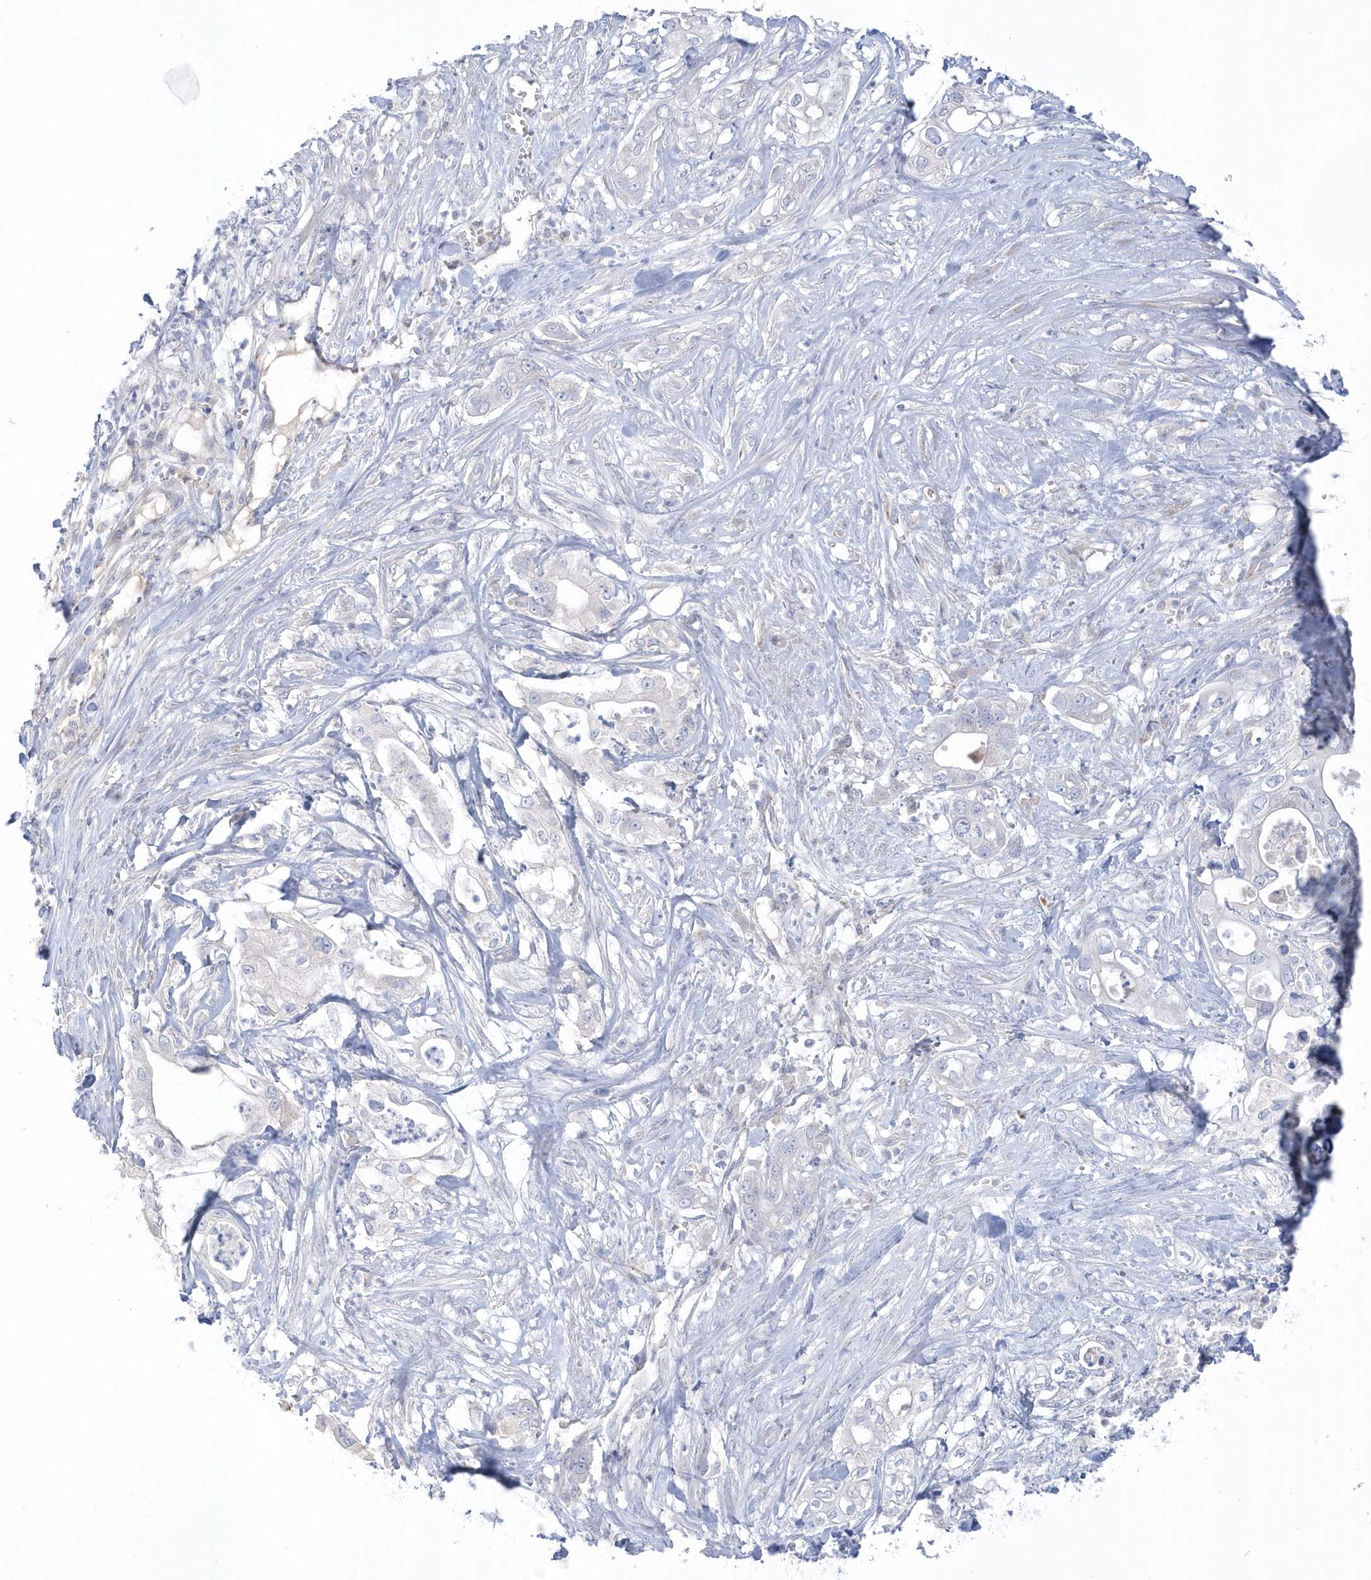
{"staining": {"intensity": "negative", "quantity": "none", "location": "none"}, "tissue": "pancreatic cancer", "cell_type": "Tumor cells", "image_type": "cancer", "snomed": [{"axis": "morphology", "description": "Adenocarcinoma, NOS"}, {"axis": "topography", "description": "Pancreas"}], "caption": "Pancreatic cancer (adenocarcinoma) was stained to show a protein in brown. There is no significant expression in tumor cells.", "gene": "SEMA3D", "patient": {"sex": "female", "age": 78}}